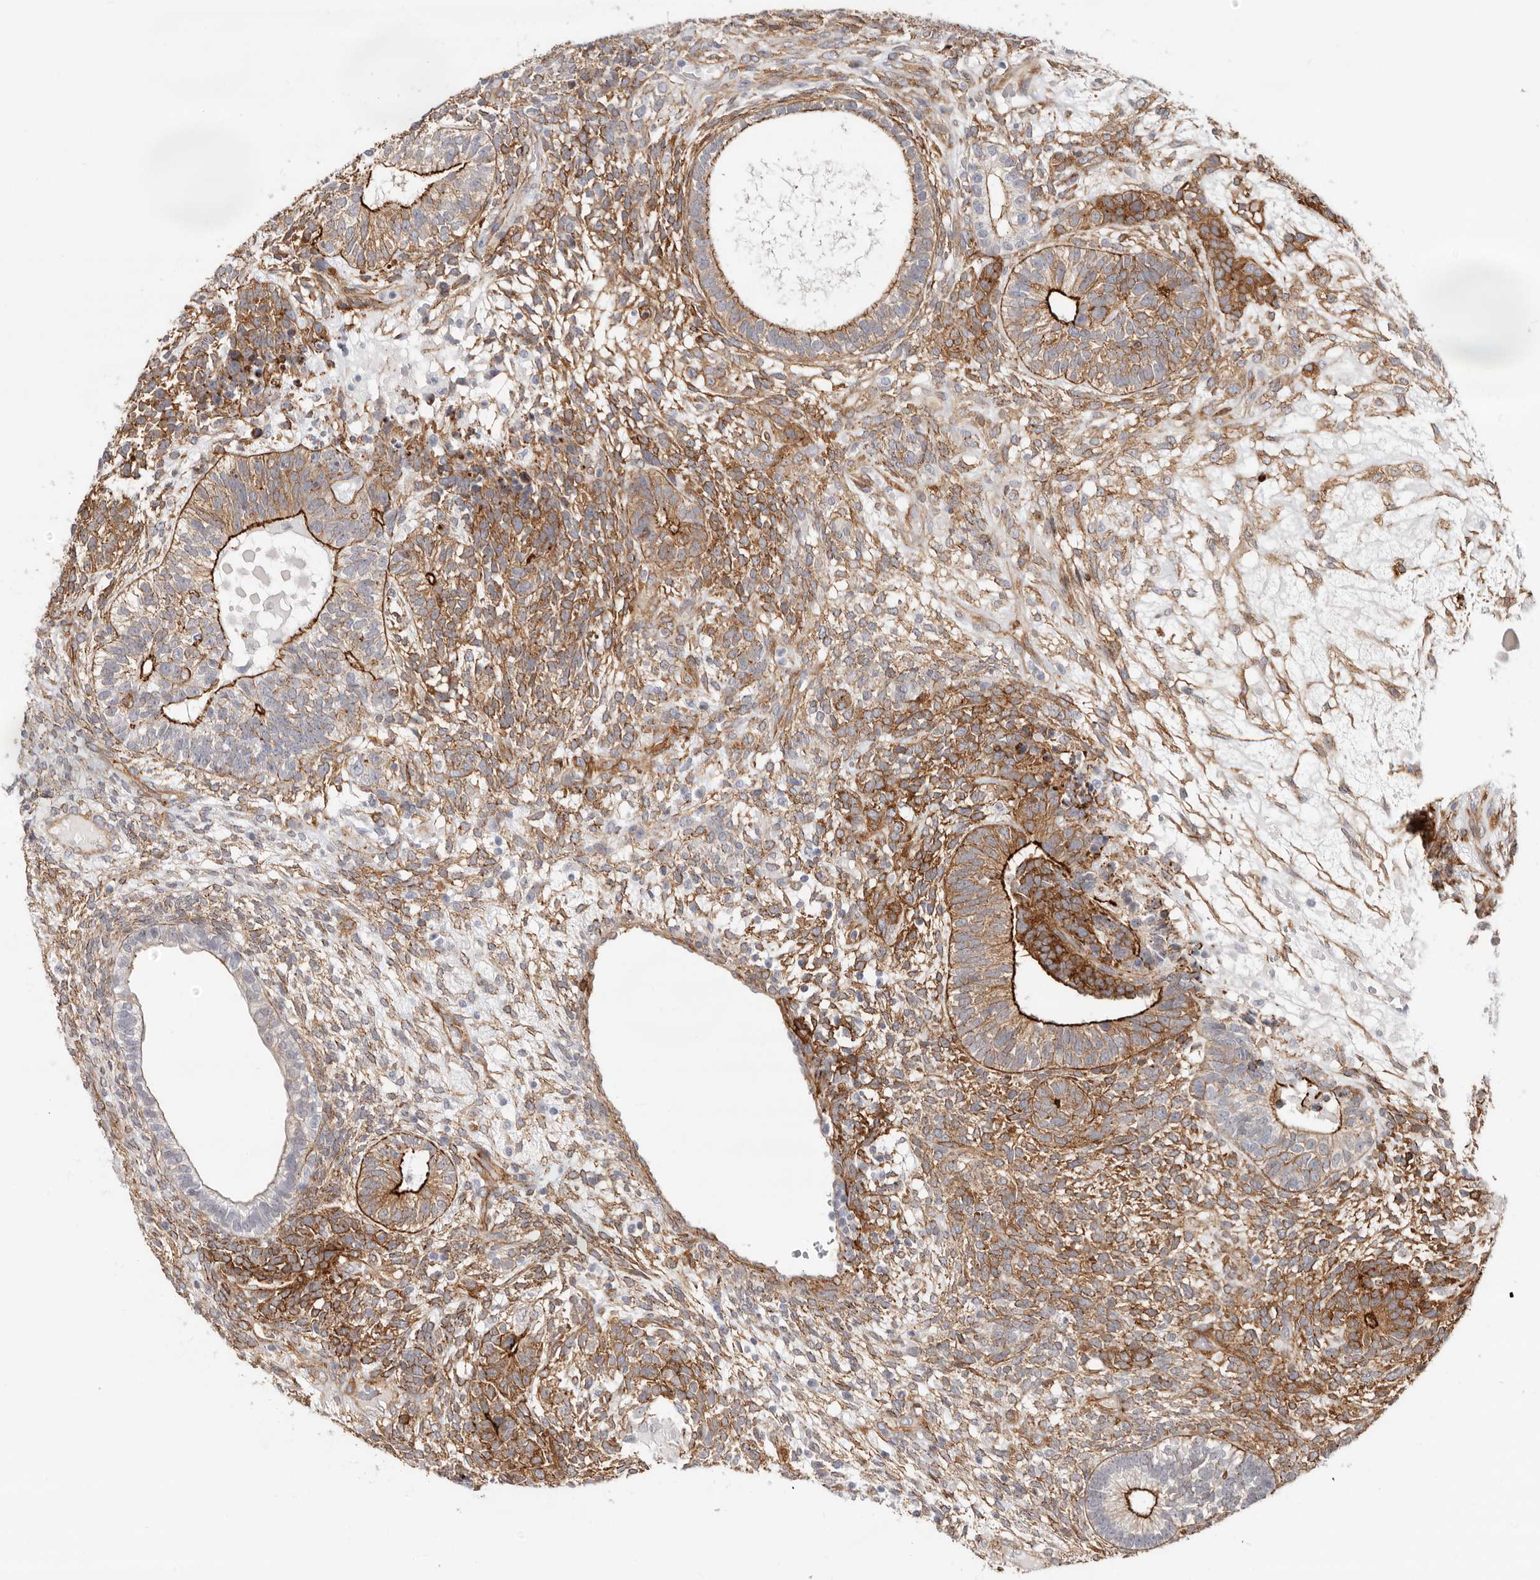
{"staining": {"intensity": "moderate", "quantity": ">75%", "location": "cytoplasmic/membranous"}, "tissue": "testis cancer", "cell_type": "Tumor cells", "image_type": "cancer", "snomed": [{"axis": "morphology", "description": "Seminoma, NOS"}, {"axis": "morphology", "description": "Carcinoma, Embryonal, NOS"}, {"axis": "topography", "description": "Testis"}], "caption": "Moderate cytoplasmic/membranous protein positivity is identified in about >75% of tumor cells in testis cancer. Using DAB (brown) and hematoxylin (blue) stains, captured at high magnification using brightfield microscopy.", "gene": "SZT2", "patient": {"sex": "male", "age": 28}}